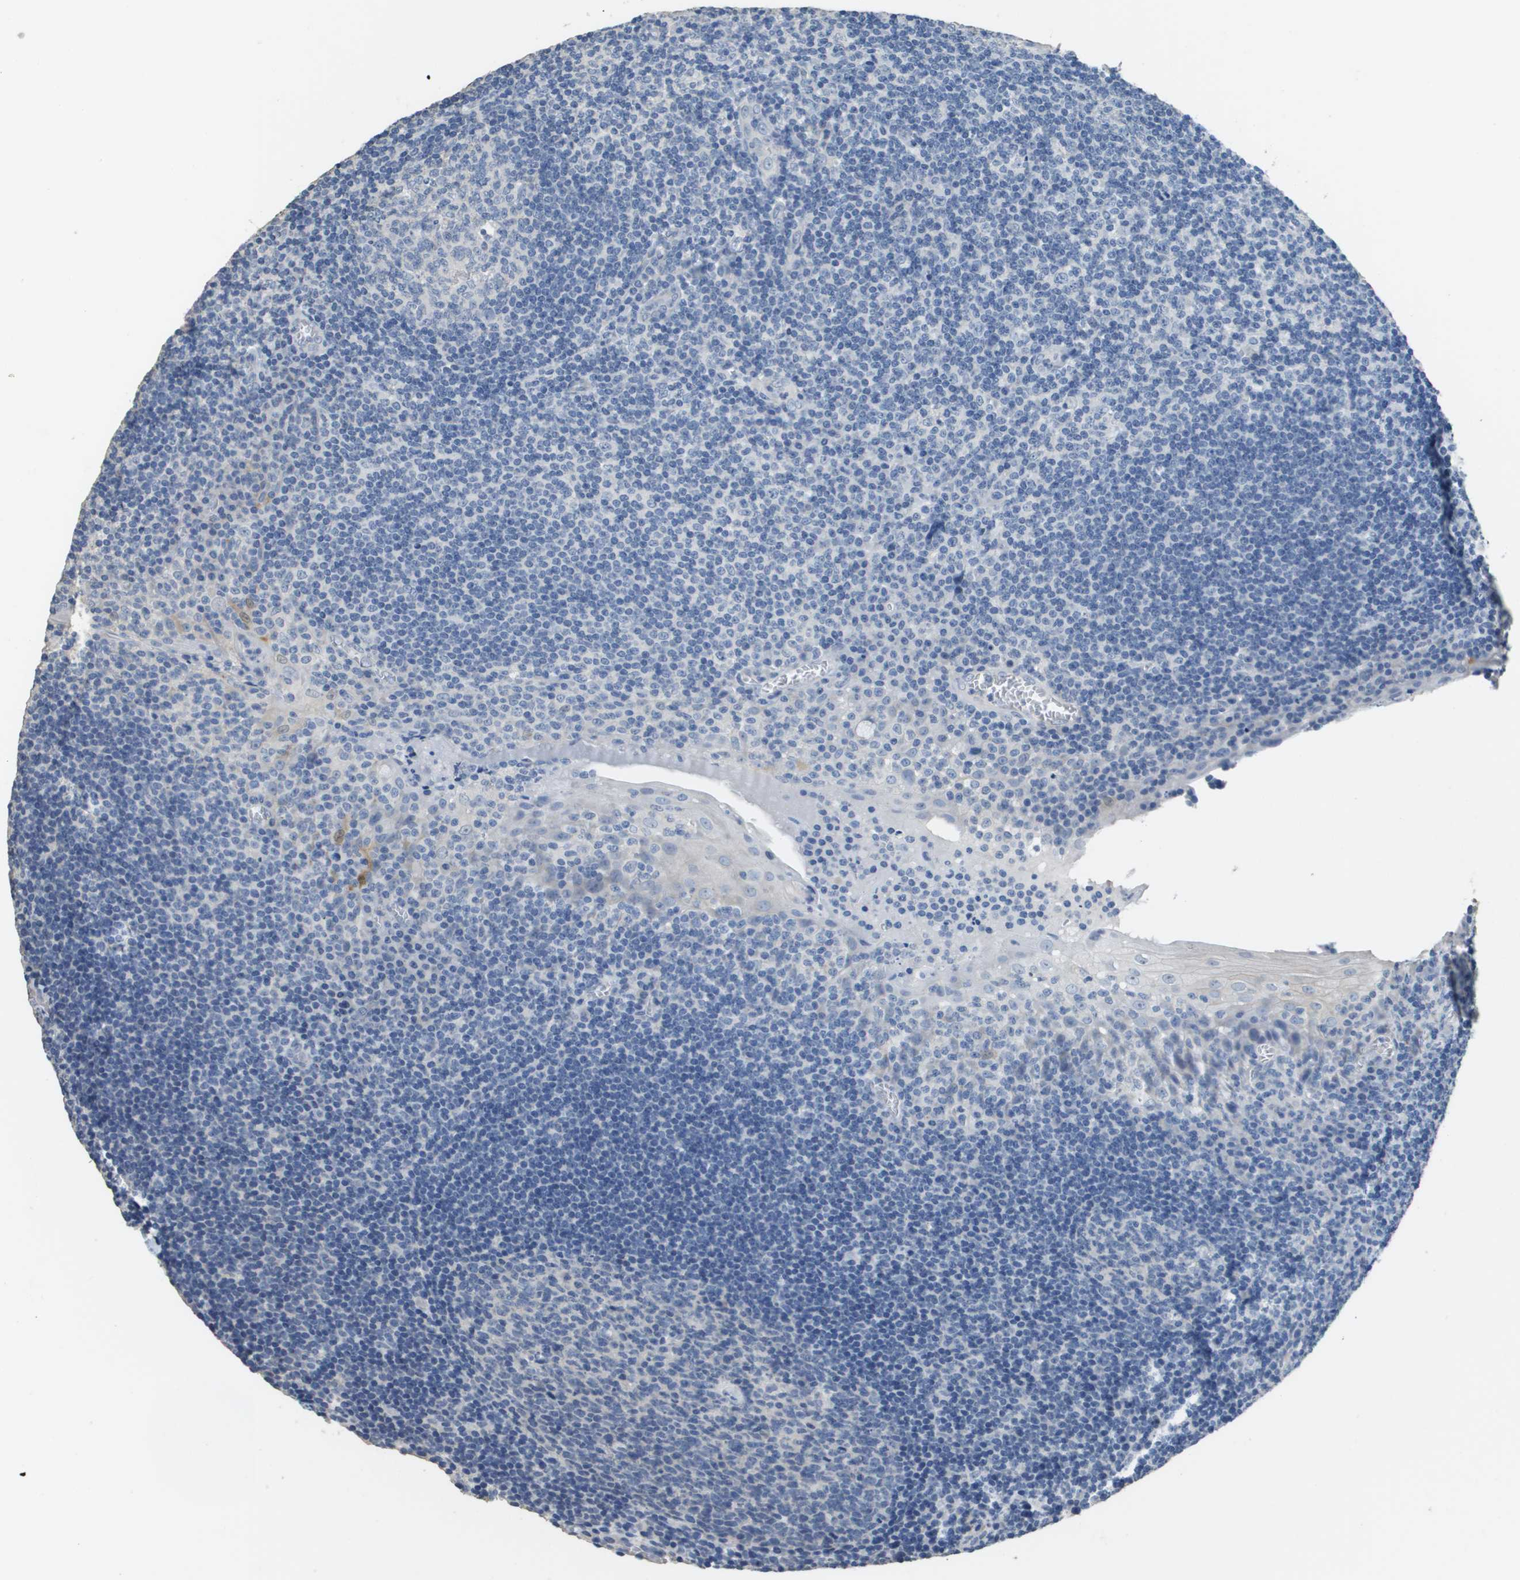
{"staining": {"intensity": "negative", "quantity": "none", "location": "none"}, "tissue": "tonsil", "cell_type": "Germinal center cells", "image_type": "normal", "snomed": [{"axis": "morphology", "description": "Normal tissue, NOS"}, {"axis": "topography", "description": "Tonsil"}], "caption": "DAB (3,3'-diaminobenzidine) immunohistochemical staining of normal tonsil exhibits no significant positivity in germinal center cells.", "gene": "MT3", "patient": {"sex": "male", "age": 37}}